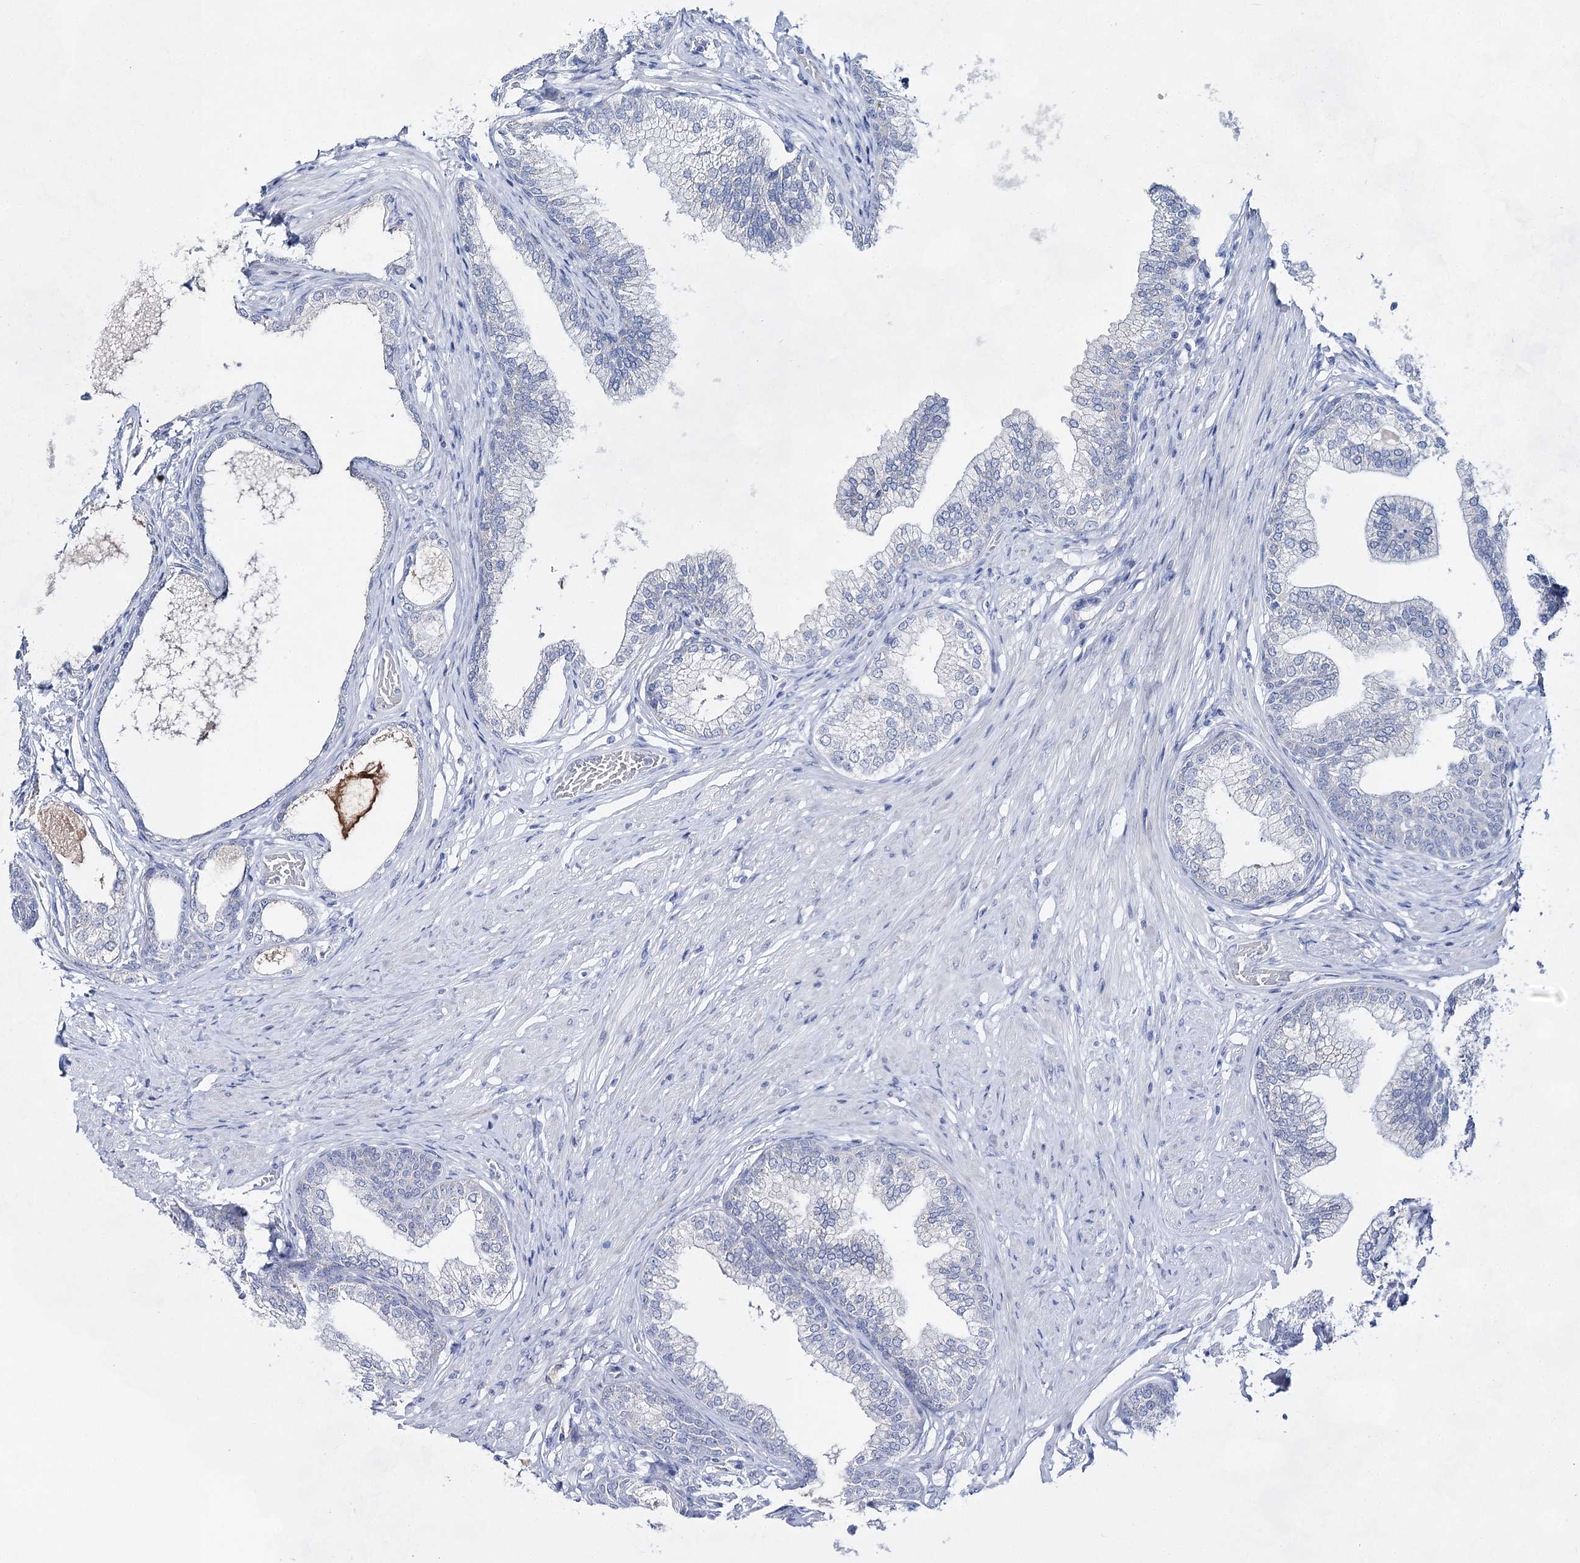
{"staining": {"intensity": "negative", "quantity": "none", "location": "none"}, "tissue": "prostate", "cell_type": "Glandular cells", "image_type": "normal", "snomed": [{"axis": "morphology", "description": "Normal tissue, NOS"}, {"axis": "morphology", "description": "Urothelial carcinoma, Low grade"}, {"axis": "topography", "description": "Urinary bladder"}, {"axis": "topography", "description": "Prostate"}], "caption": "Immunohistochemical staining of unremarkable prostate reveals no significant staining in glandular cells. (DAB IHC visualized using brightfield microscopy, high magnification).", "gene": "BPHL", "patient": {"sex": "male", "age": 60}}